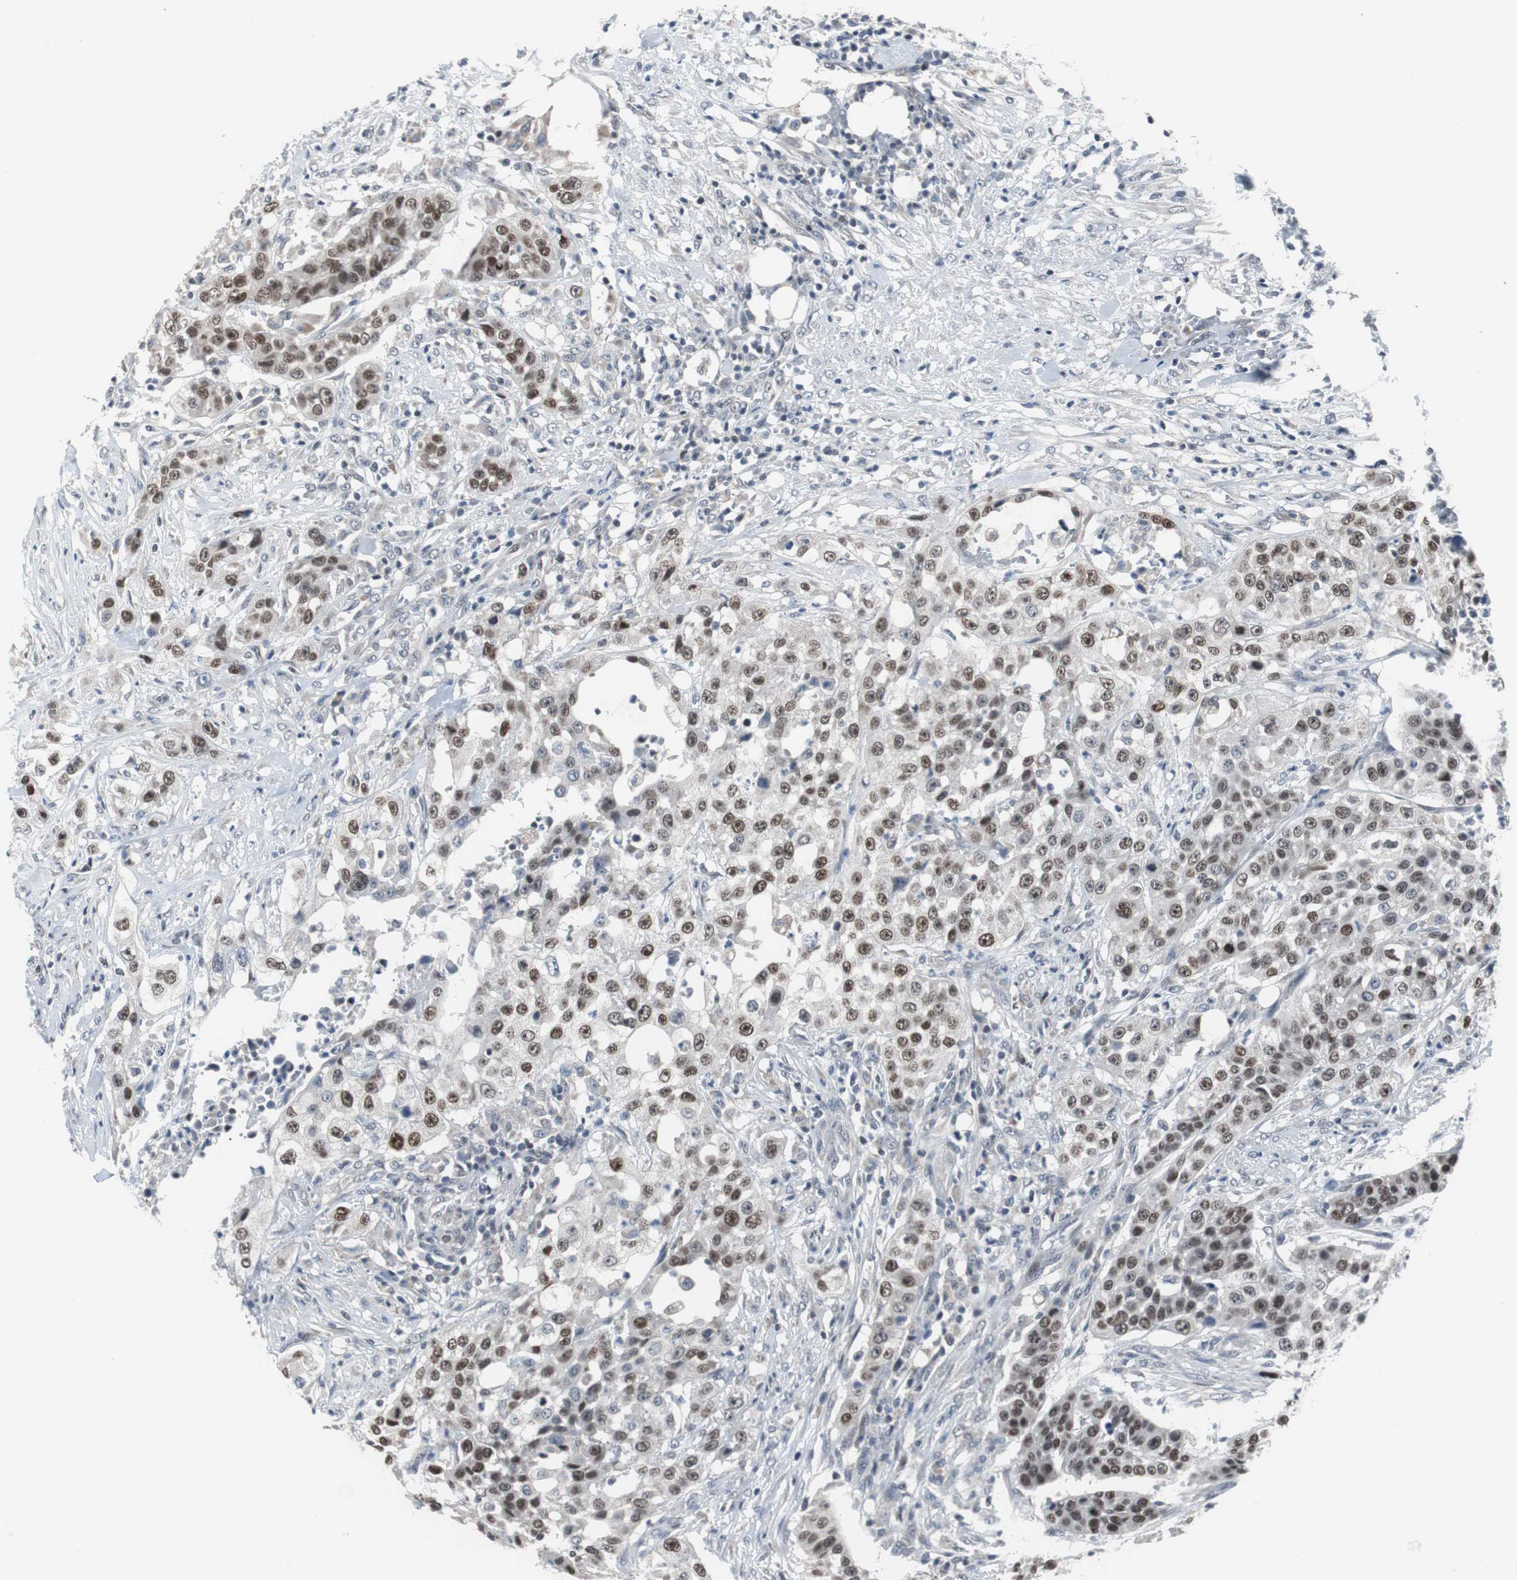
{"staining": {"intensity": "moderate", "quantity": "25%-75%", "location": "nuclear"}, "tissue": "urothelial cancer", "cell_type": "Tumor cells", "image_type": "cancer", "snomed": [{"axis": "morphology", "description": "Urothelial carcinoma, High grade"}, {"axis": "topography", "description": "Urinary bladder"}], "caption": "Human high-grade urothelial carcinoma stained for a protein (brown) demonstrates moderate nuclear positive positivity in approximately 25%-75% of tumor cells.", "gene": "TP63", "patient": {"sex": "male", "age": 74}}